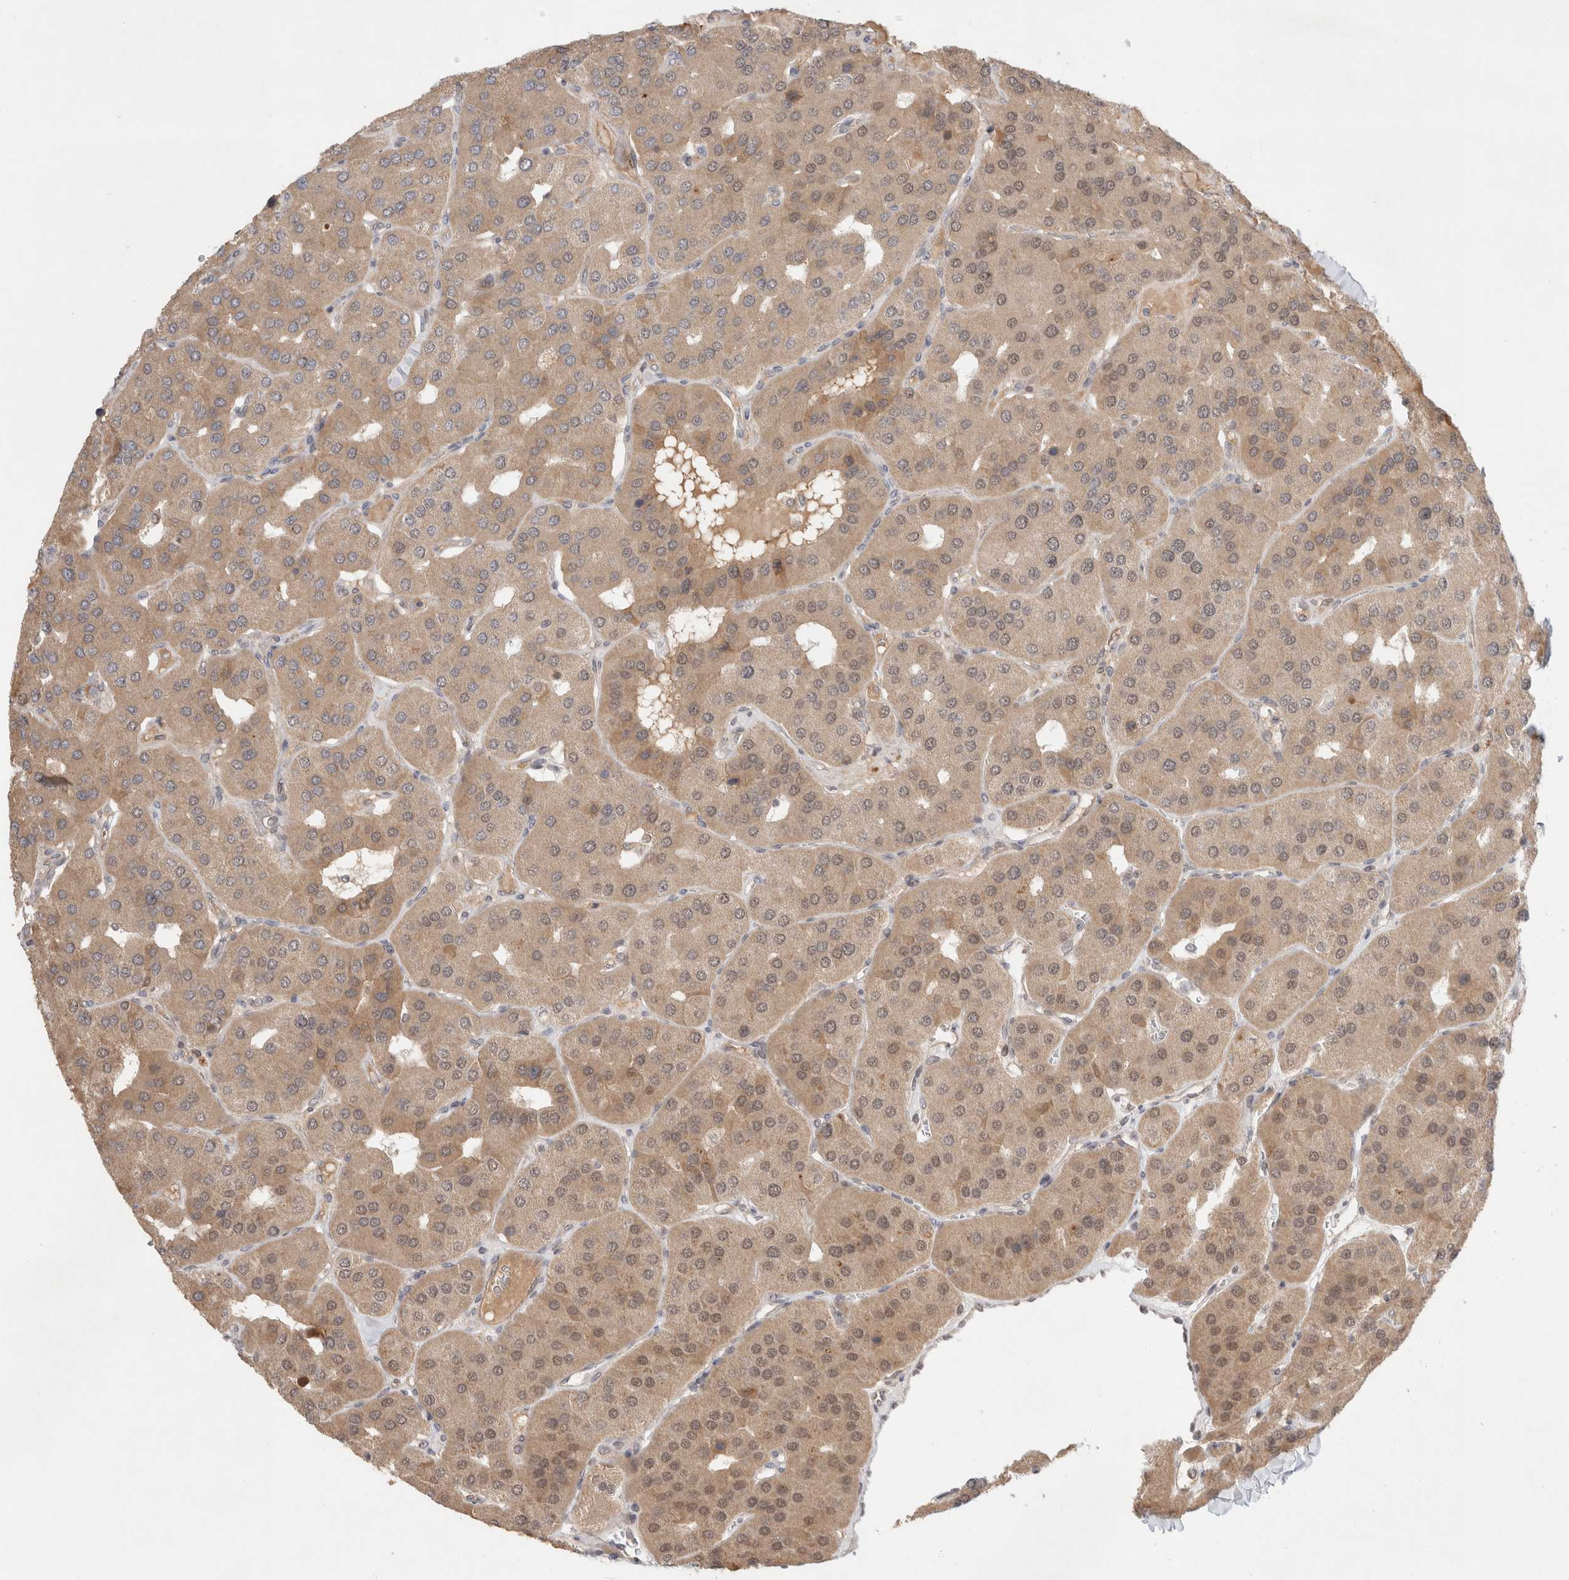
{"staining": {"intensity": "weak", "quantity": ">75%", "location": "cytoplasmic/membranous"}, "tissue": "parathyroid gland", "cell_type": "Glandular cells", "image_type": "normal", "snomed": [{"axis": "morphology", "description": "Normal tissue, NOS"}, {"axis": "morphology", "description": "Adenoma, NOS"}, {"axis": "topography", "description": "Parathyroid gland"}], "caption": "Parathyroid gland stained for a protein reveals weak cytoplasmic/membranous positivity in glandular cells. (DAB (3,3'-diaminobenzidine) = brown stain, brightfield microscopy at high magnification).", "gene": "SYDE2", "patient": {"sex": "female", "age": 86}}